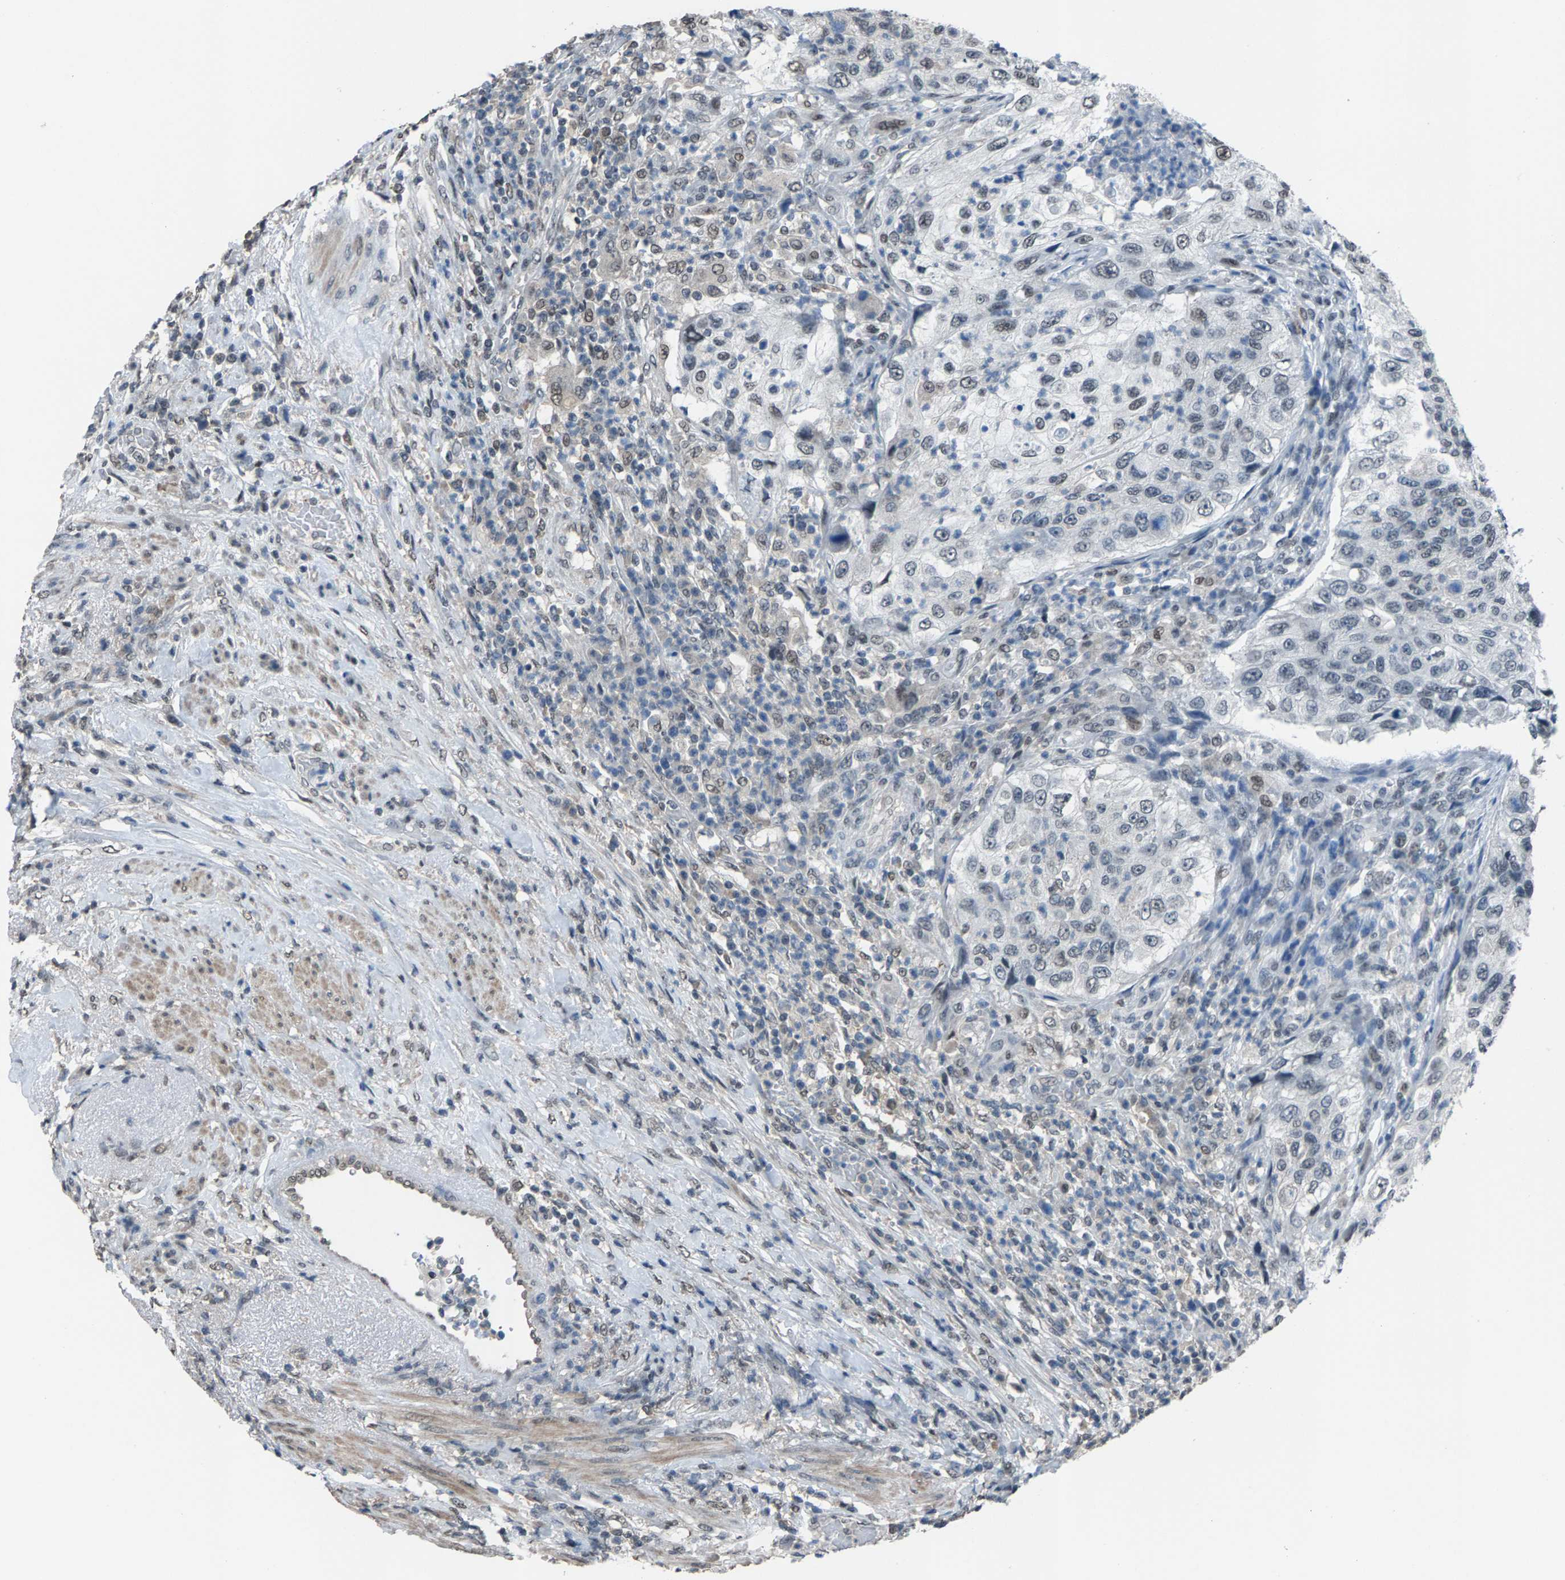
{"staining": {"intensity": "weak", "quantity": "<25%", "location": "nuclear"}, "tissue": "urothelial cancer", "cell_type": "Tumor cells", "image_type": "cancer", "snomed": [{"axis": "morphology", "description": "Urothelial carcinoma, High grade"}, {"axis": "topography", "description": "Urinary bladder"}], "caption": "Human urothelial cancer stained for a protein using immunohistochemistry demonstrates no positivity in tumor cells.", "gene": "ZNF276", "patient": {"sex": "female", "age": 60}}